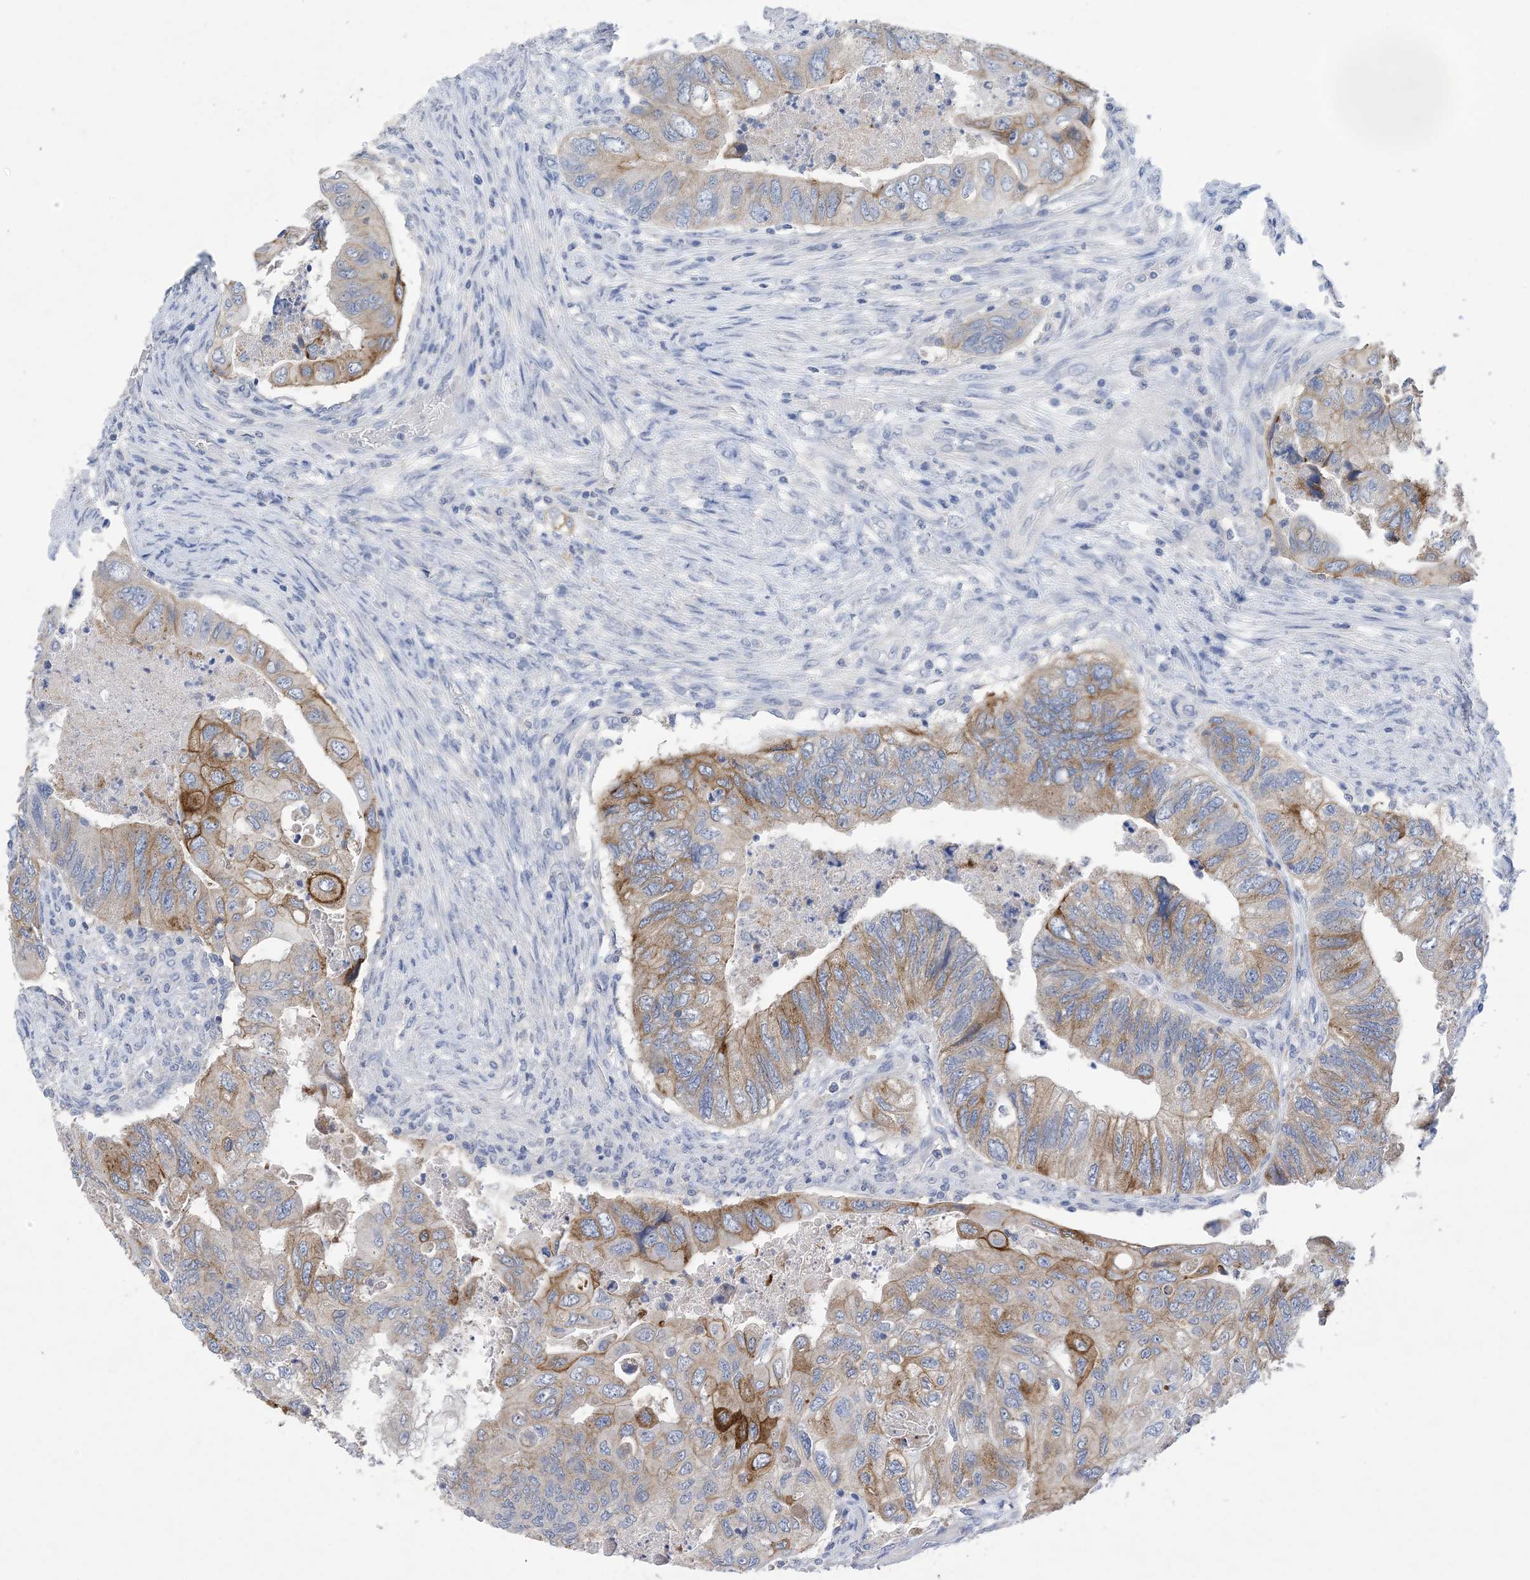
{"staining": {"intensity": "moderate", "quantity": "25%-75%", "location": "cytoplasmic/membranous"}, "tissue": "colorectal cancer", "cell_type": "Tumor cells", "image_type": "cancer", "snomed": [{"axis": "morphology", "description": "Adenocarcinoma, NOS"}, {"axis": "topography", "description": "Rectum"}], "caption": "This photomicrograph exhibits colorectal cancer (adenocarcinoma) stained with immunohistochemistry (IHC) to label a protein in brown. The cytoplasmic/membranous of tumor cells show moderate positivity for the protein. Nuclei are counter-stained blue.", "gene": "DSC3", "patient": {"sex": "male", "age": 63}}